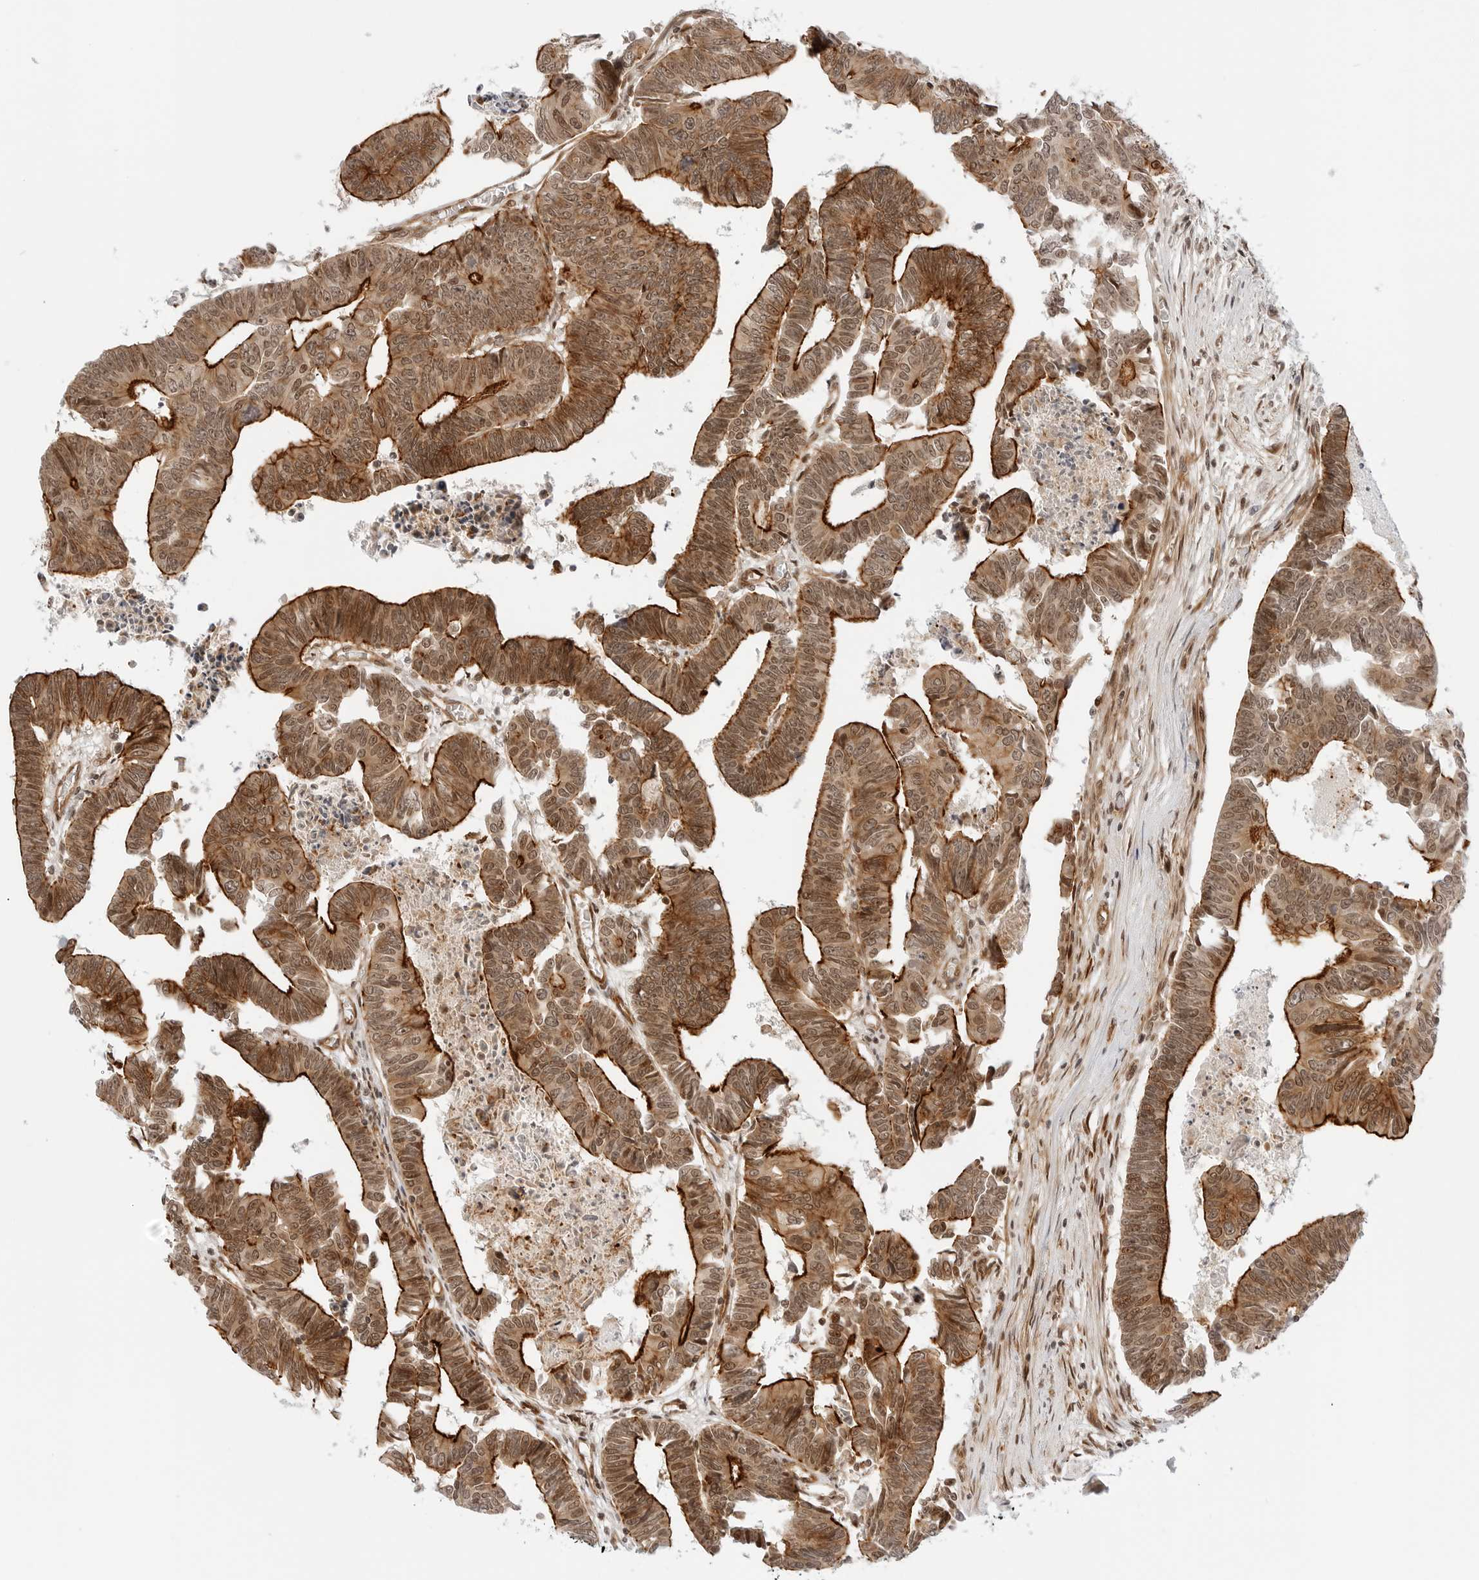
{"staining": {"intensity": "strong", "quantity": ">75%", "location": "cytoplasmic/membranous,nuclear"}, "tissue": "colorectal cancer", "cell_type": "Tumor cells", "image_type": "cancer", "snomed": [{"axis": "morphology", "description": "Adenocarcinoma, NOS"}, {"axis": "topography", "description": "Rectum"}], "caption": "Colorectal cancer (adenocarcinoma) stained for a protein displays strong cytoplasmic/membranous and nuclear positivity in tumor cells. The protein of interest is stained brown, and the nuclei are stained in blue (DAB IHC with brightfield microscopy, high magnification).", "gene": "ZNF613", "patient": {"sex": "female", "age": 65}}